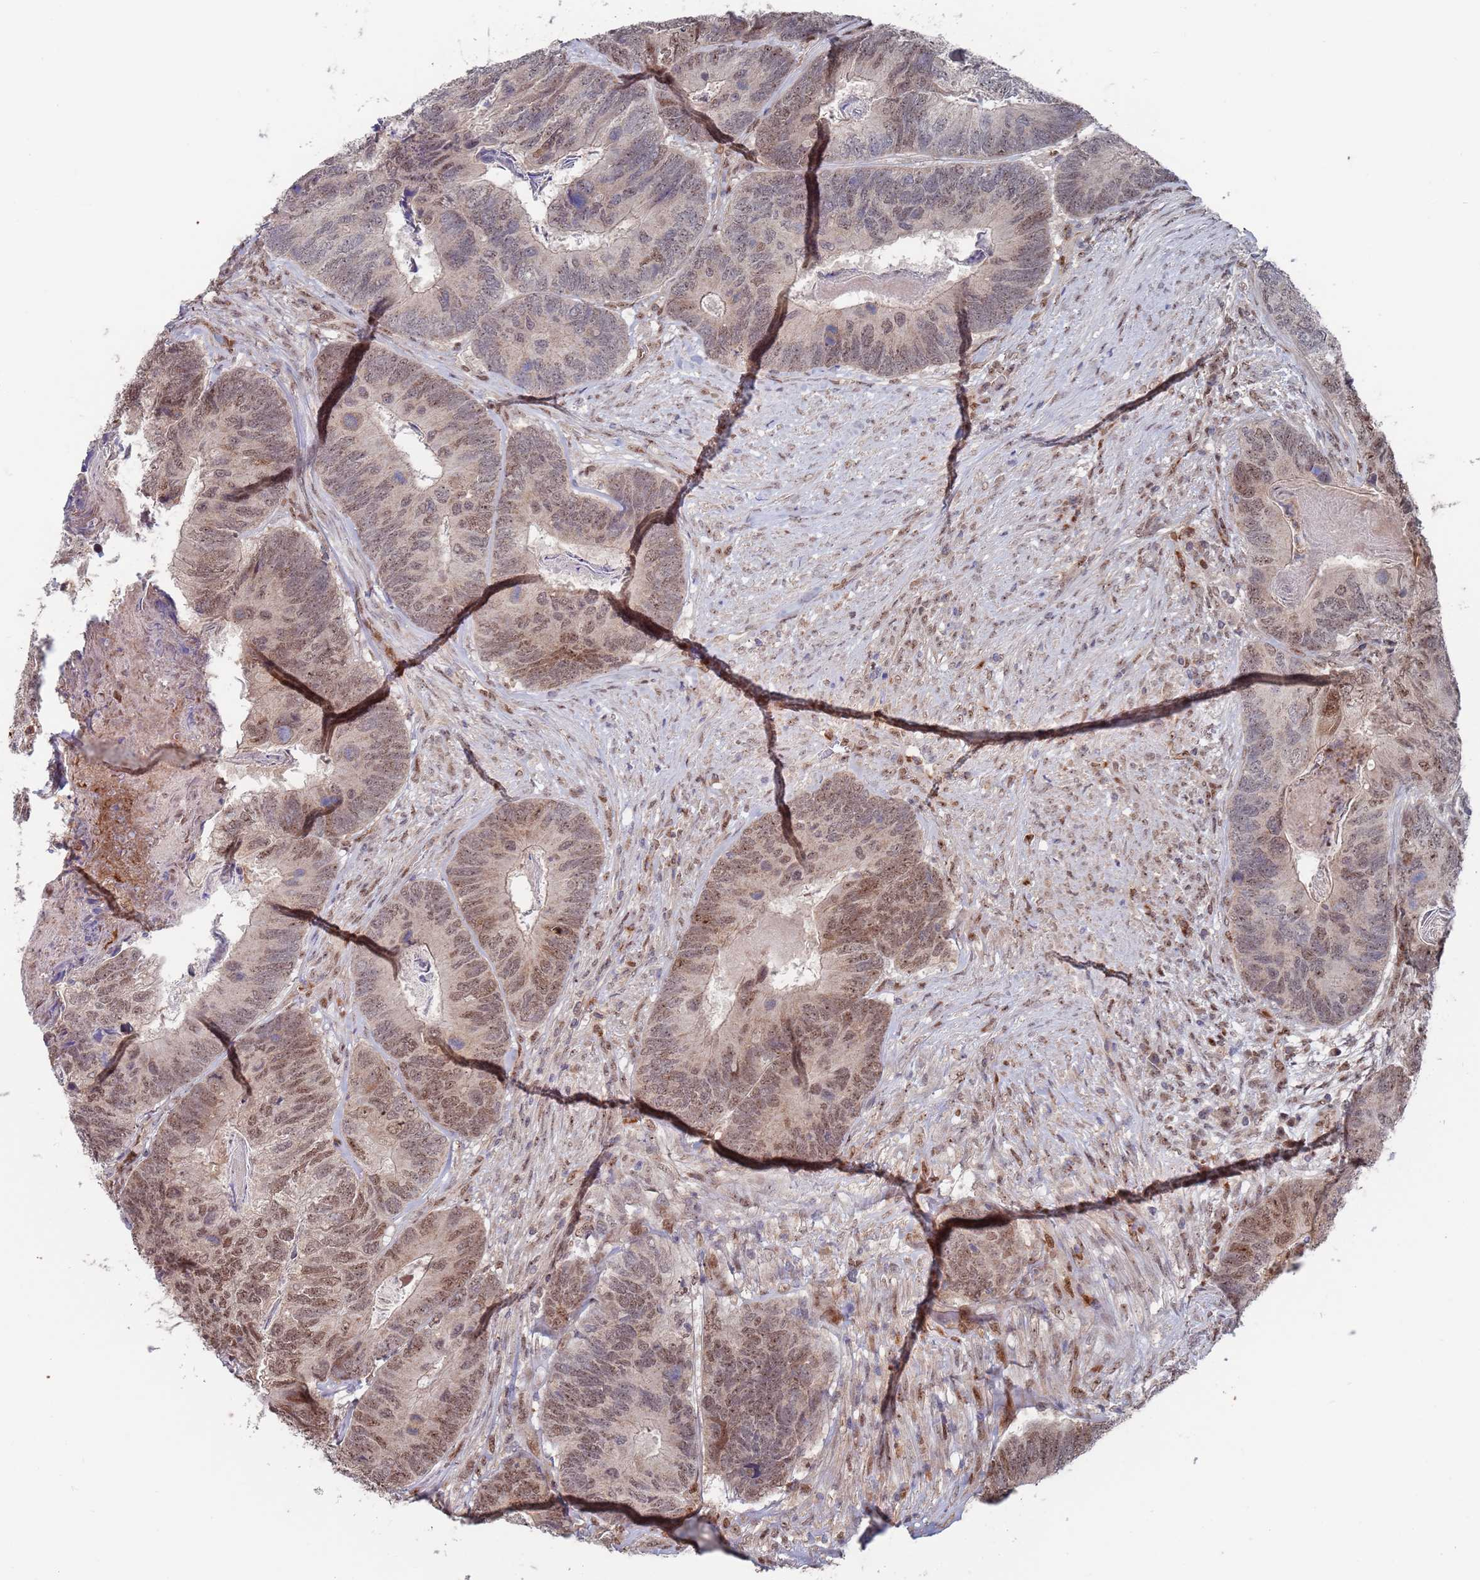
{"staining": {"intensity": "moderate", "quantity": ">75%", "location": "nuclear"}, "tissue": "colorectal cancer", "cell_type": "Tumor cells", "image_type": "cancer", "snomed": [{"axis": "morphology", "description": "Adenocarcinoma, NOS"}, {"axis": "topography", "description": "Colon"}], "caption": "Approximately >75% of tumor cells in adenocarcinoma (colorectal) exhibit moderate nuclear protein expression as visualized by brown immunohistochemical staining.", "gene": "RPP25", "patient": {"sex": "female", "age": 67}}